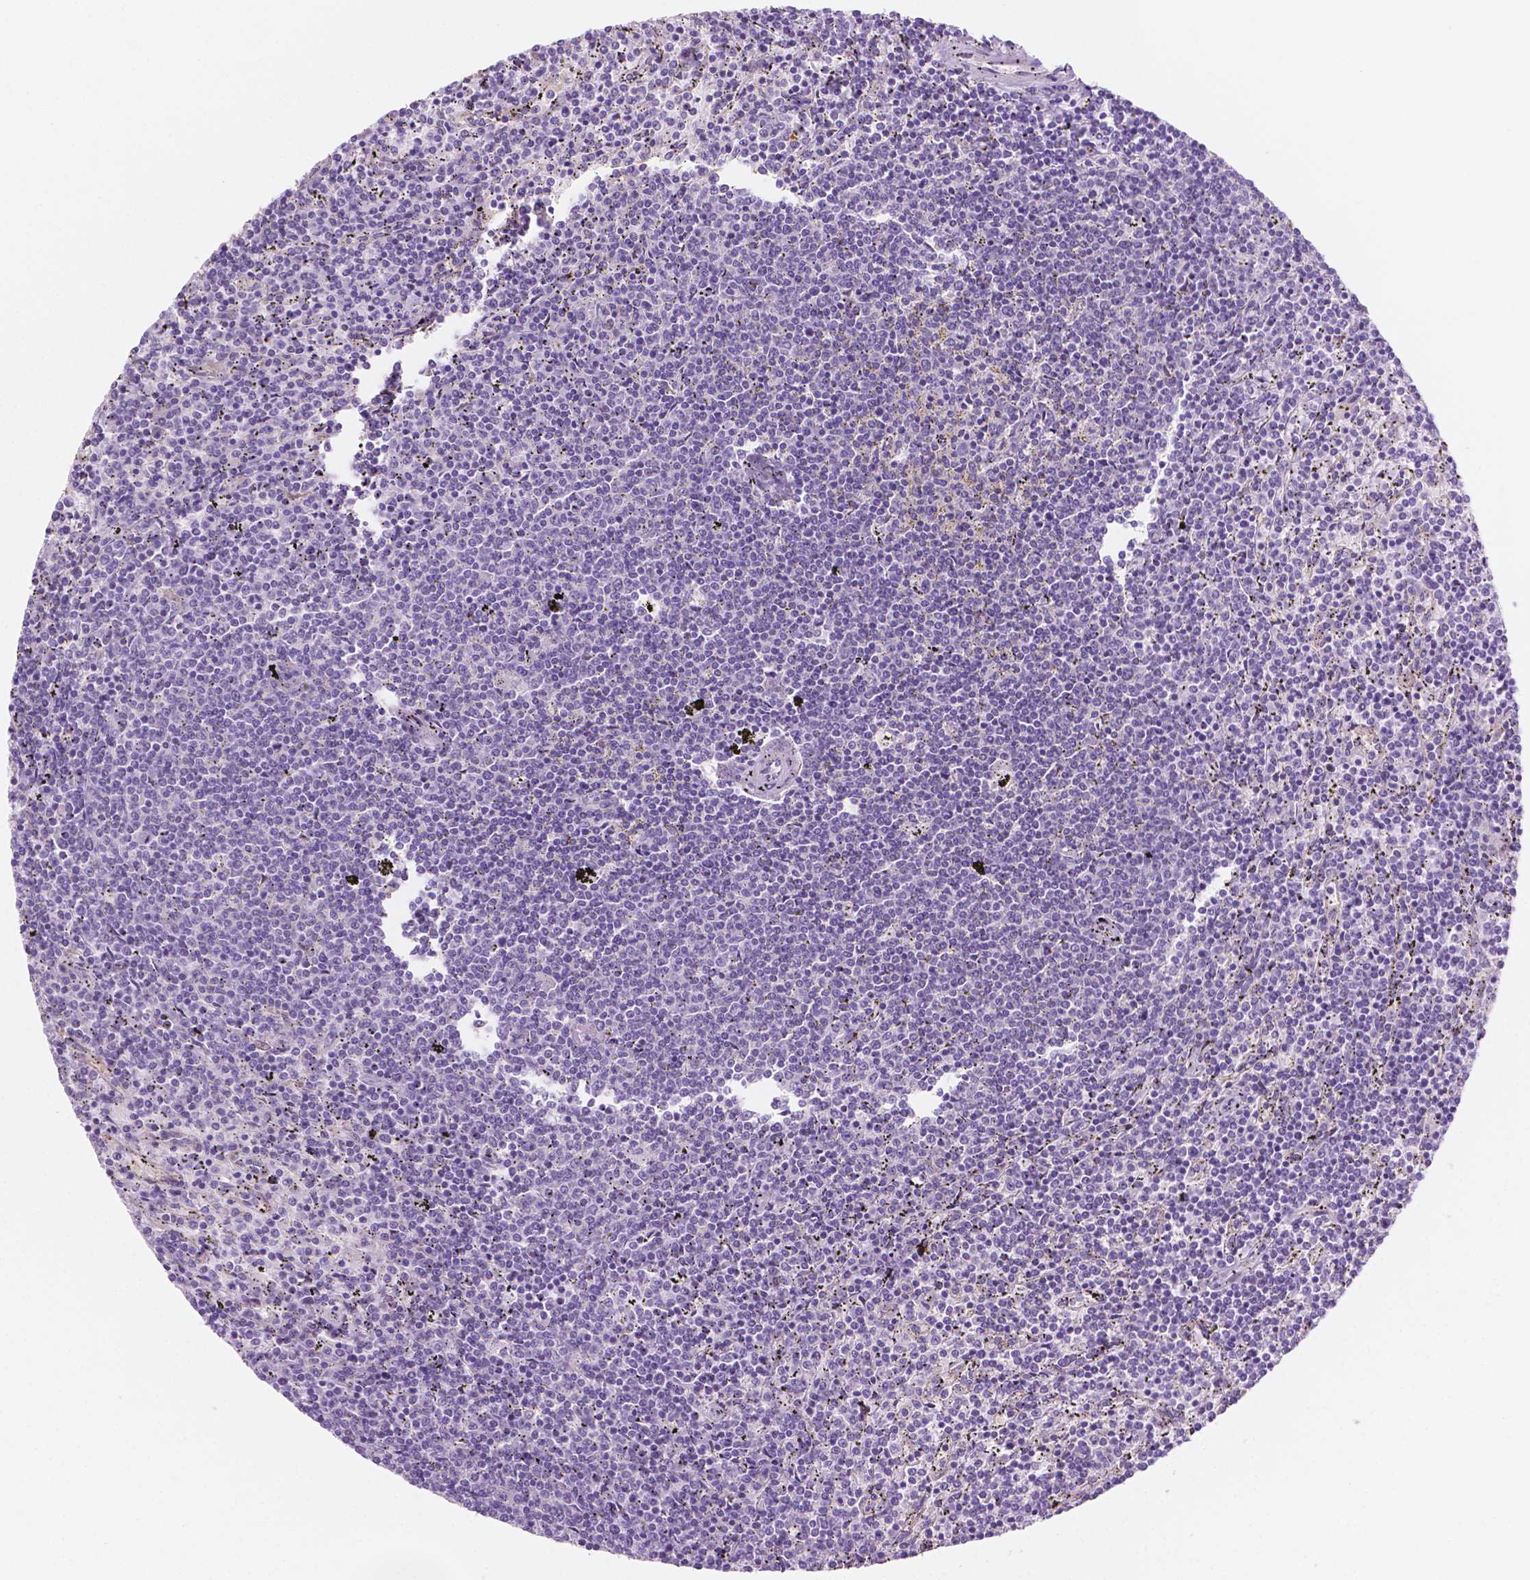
{"staining": {"intensity": "negative", "quantity": "none", "location": "none"}, "tissue": "lymphoma", "cell_type": "Tumor cells", "image_type": "cancer", "snomed": [{"axis": "morphology", "description": "Malignant lymphoma, non-Hodgkin's type, Low grade"}, {"axis": "topography", "description": "Spleen"}], "caption": "A photomicrograph of human lymphoma is negative for staining in tumor cells. (IHC, brightfield microscopy, high magnification).", "gene": "EPPK1", "patient": {"sex": "female", "age": 50}}